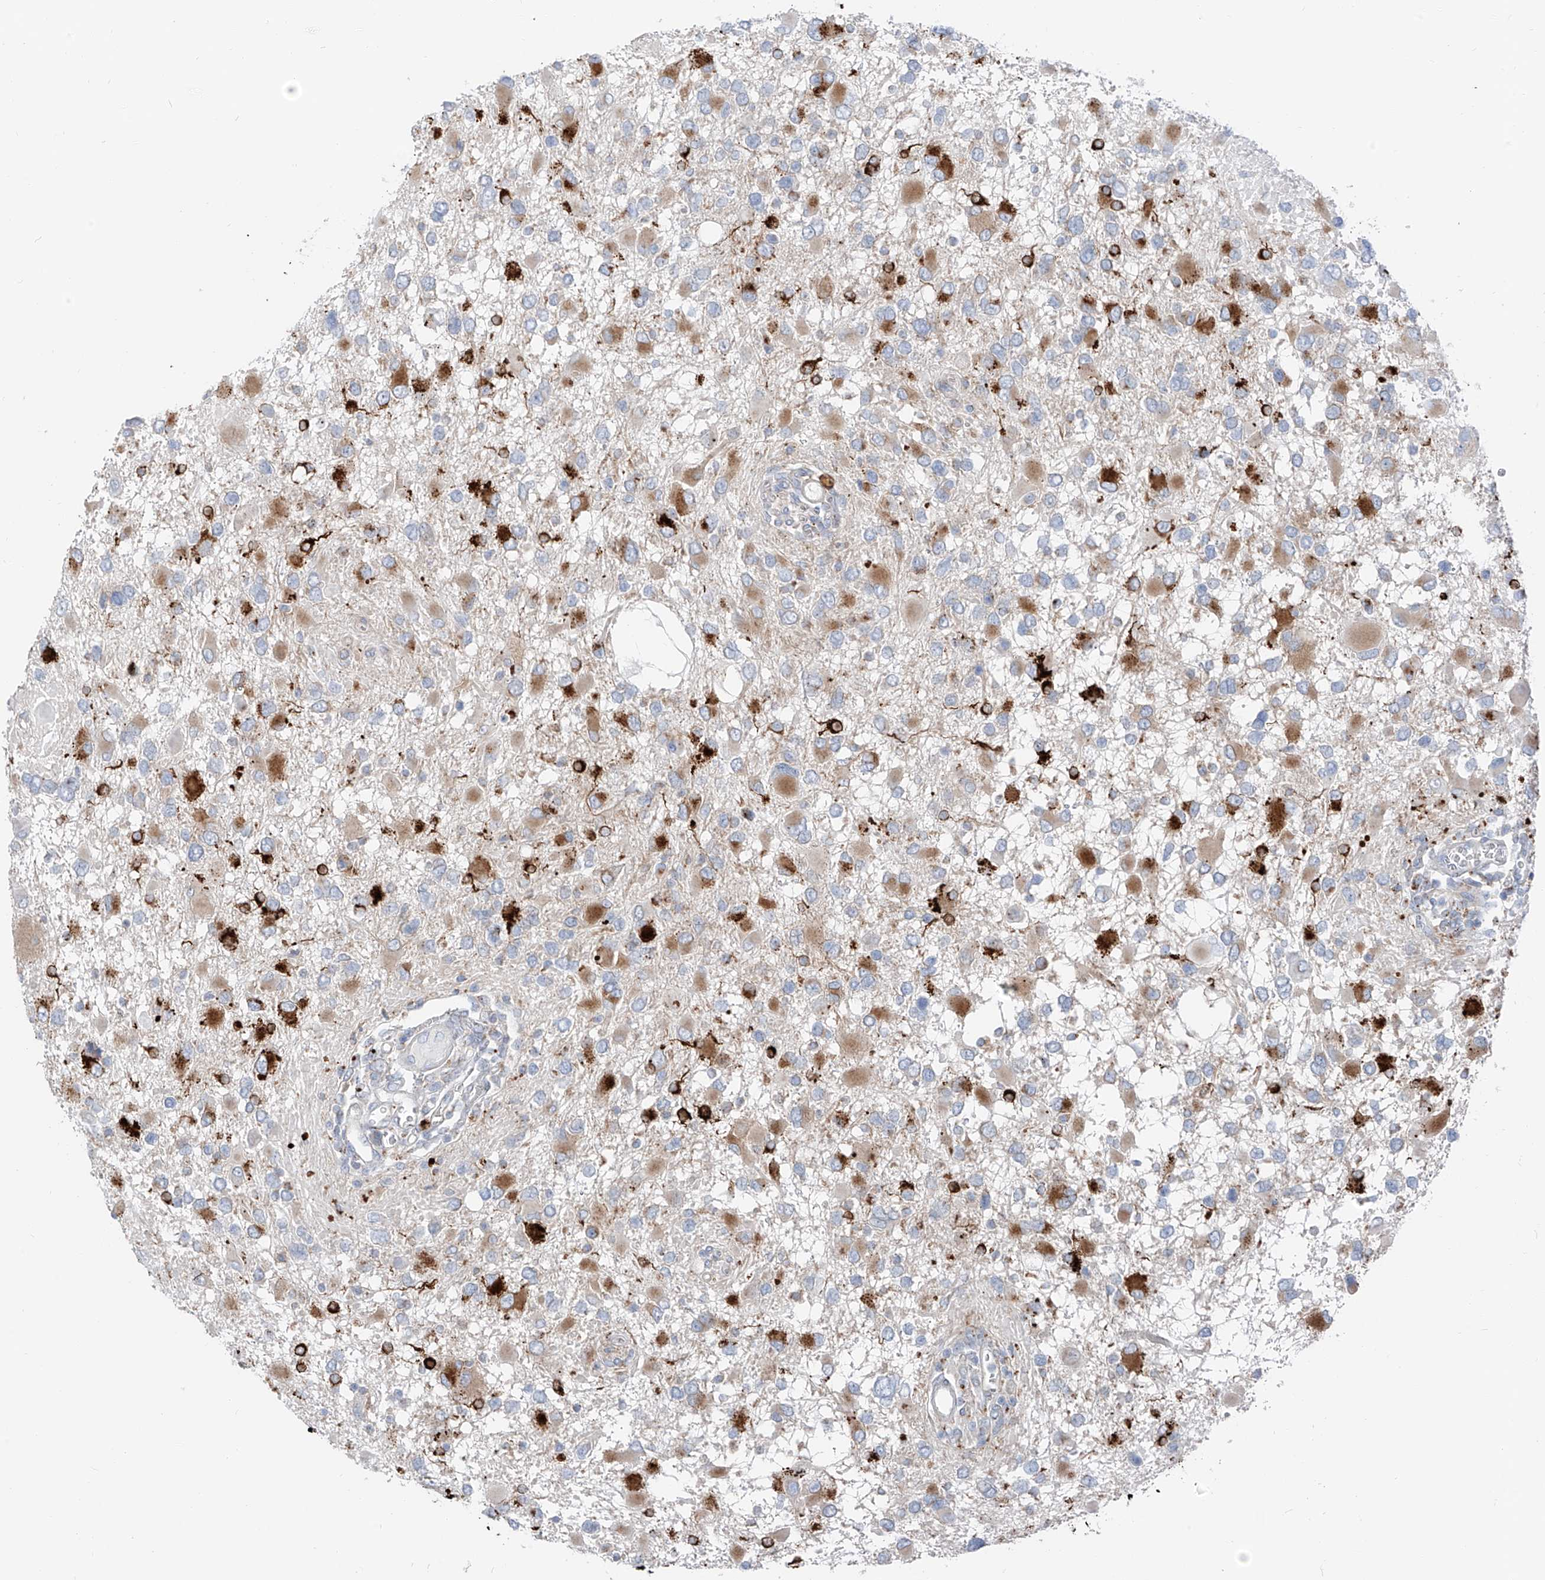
{"staining": {"intensity": "moderate", "quantity": ">75%", "location": "cytoplasmic/membranous"}, "tissue": "glioma", "cell_type": "Tumor cells", "image_type": "cancer", "snomed": [{"axis": "morphology", "description": "Glioma, malignant, High grade"}, {"axis": "topography", "description": "Brain"}], "caption": "A histopathology image of human glioma stained for a protein exhibits moderate cytoplasmic/membranous brown staining in tumor cells.", "gene": "GPR137C", "patient": {"sex": "male", "age": 53}}